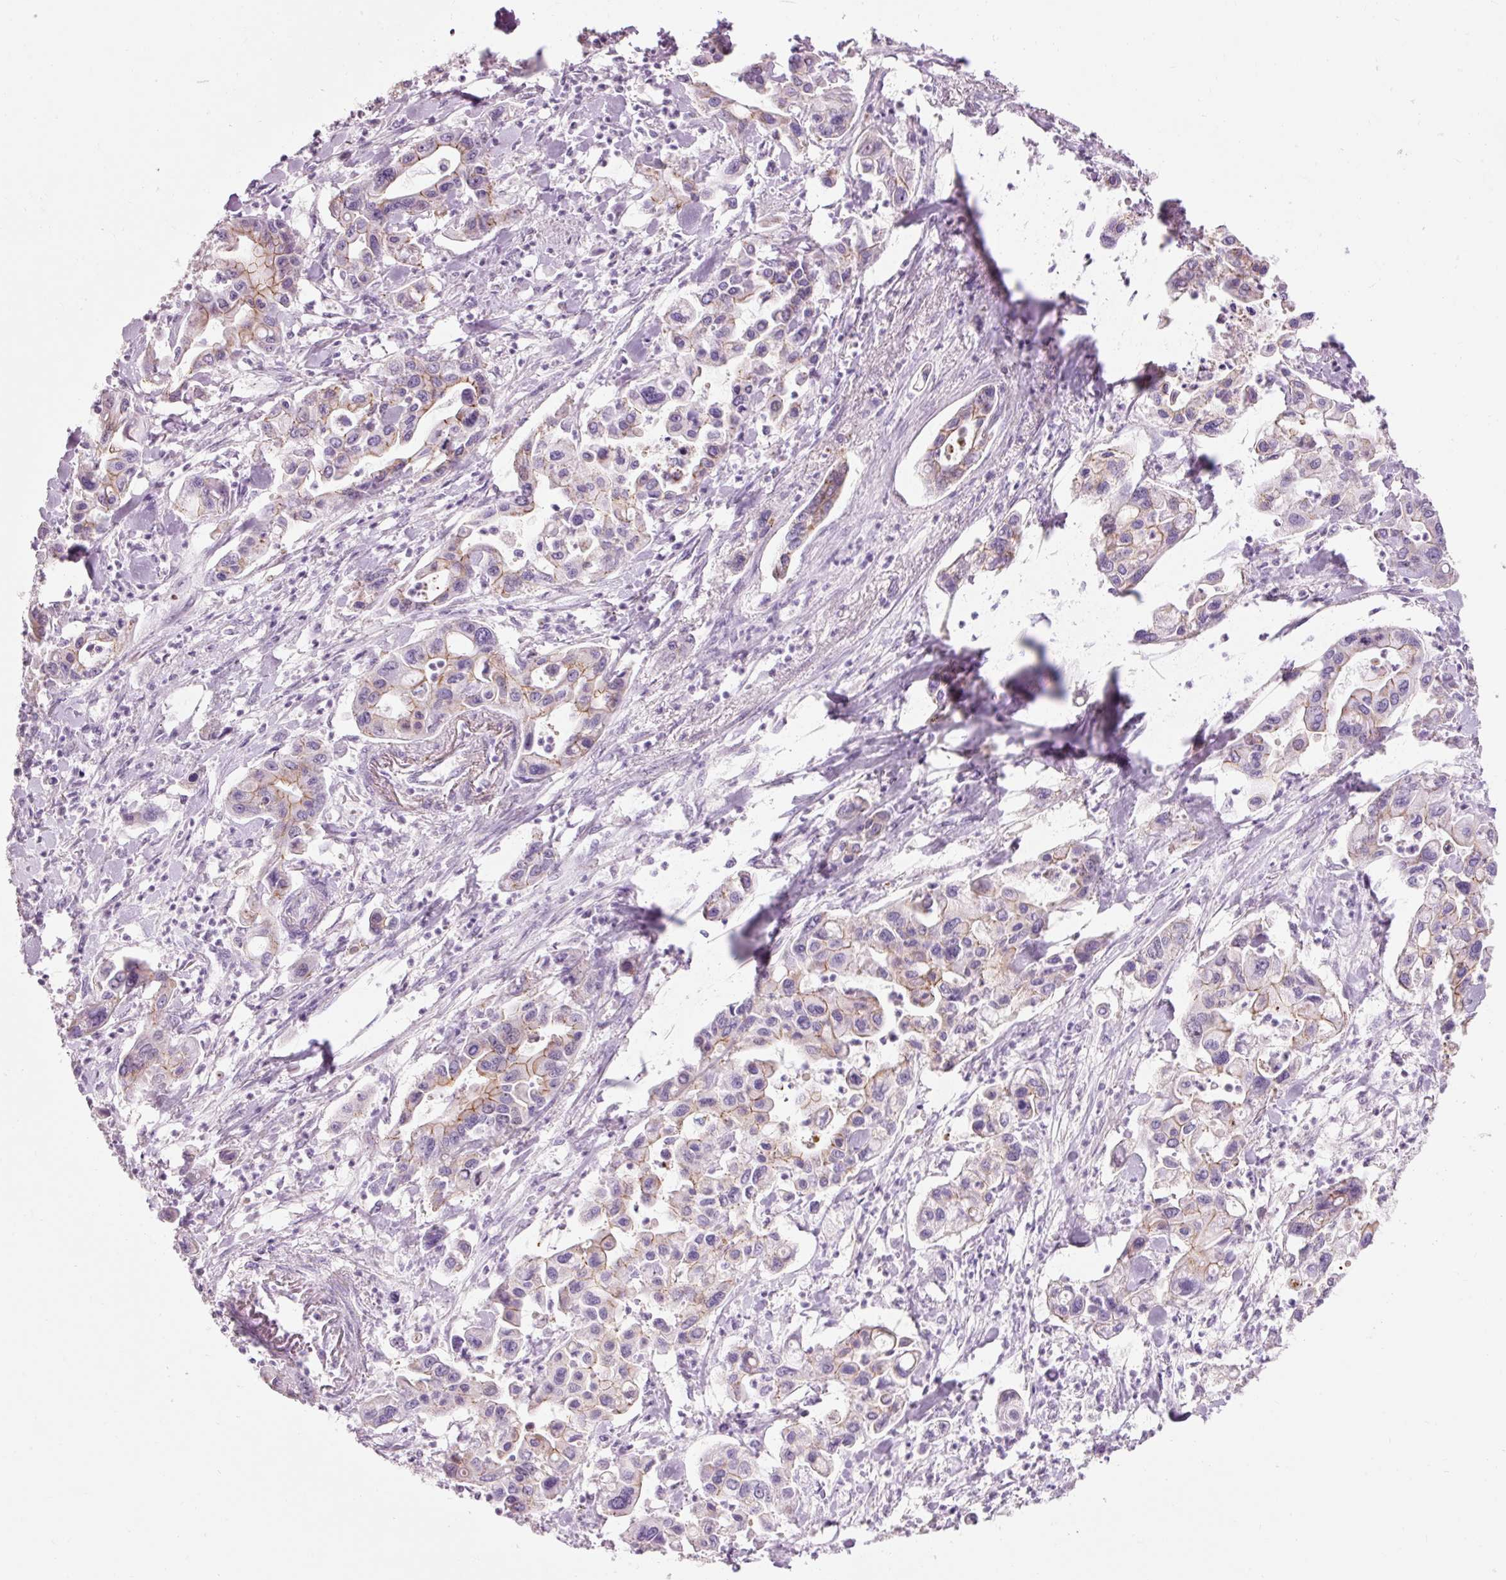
{"staining": {"intensity": "moderate", "quantity": "25%-75%", "location": "cytoplasmic/membranous"}, "tissue": "pancreatic cancer", "cell_type": "Tumor cells", "image_type": "cancer", "snomed": [{"axis": "morphology", "description": "Adenocarcinoma, NOS"}, {"axis": "topography", "description": "Pancreas"}], "caption": "Human adenocarcinoma (pancreatic) stained for a protein (brown) demonstrates moderate cytoplasmic/membranous positive staining in approximately 25%-75% of tumor cells.", "gene": "DHRS11", "patient": {"sex": "male", "age": 62}}